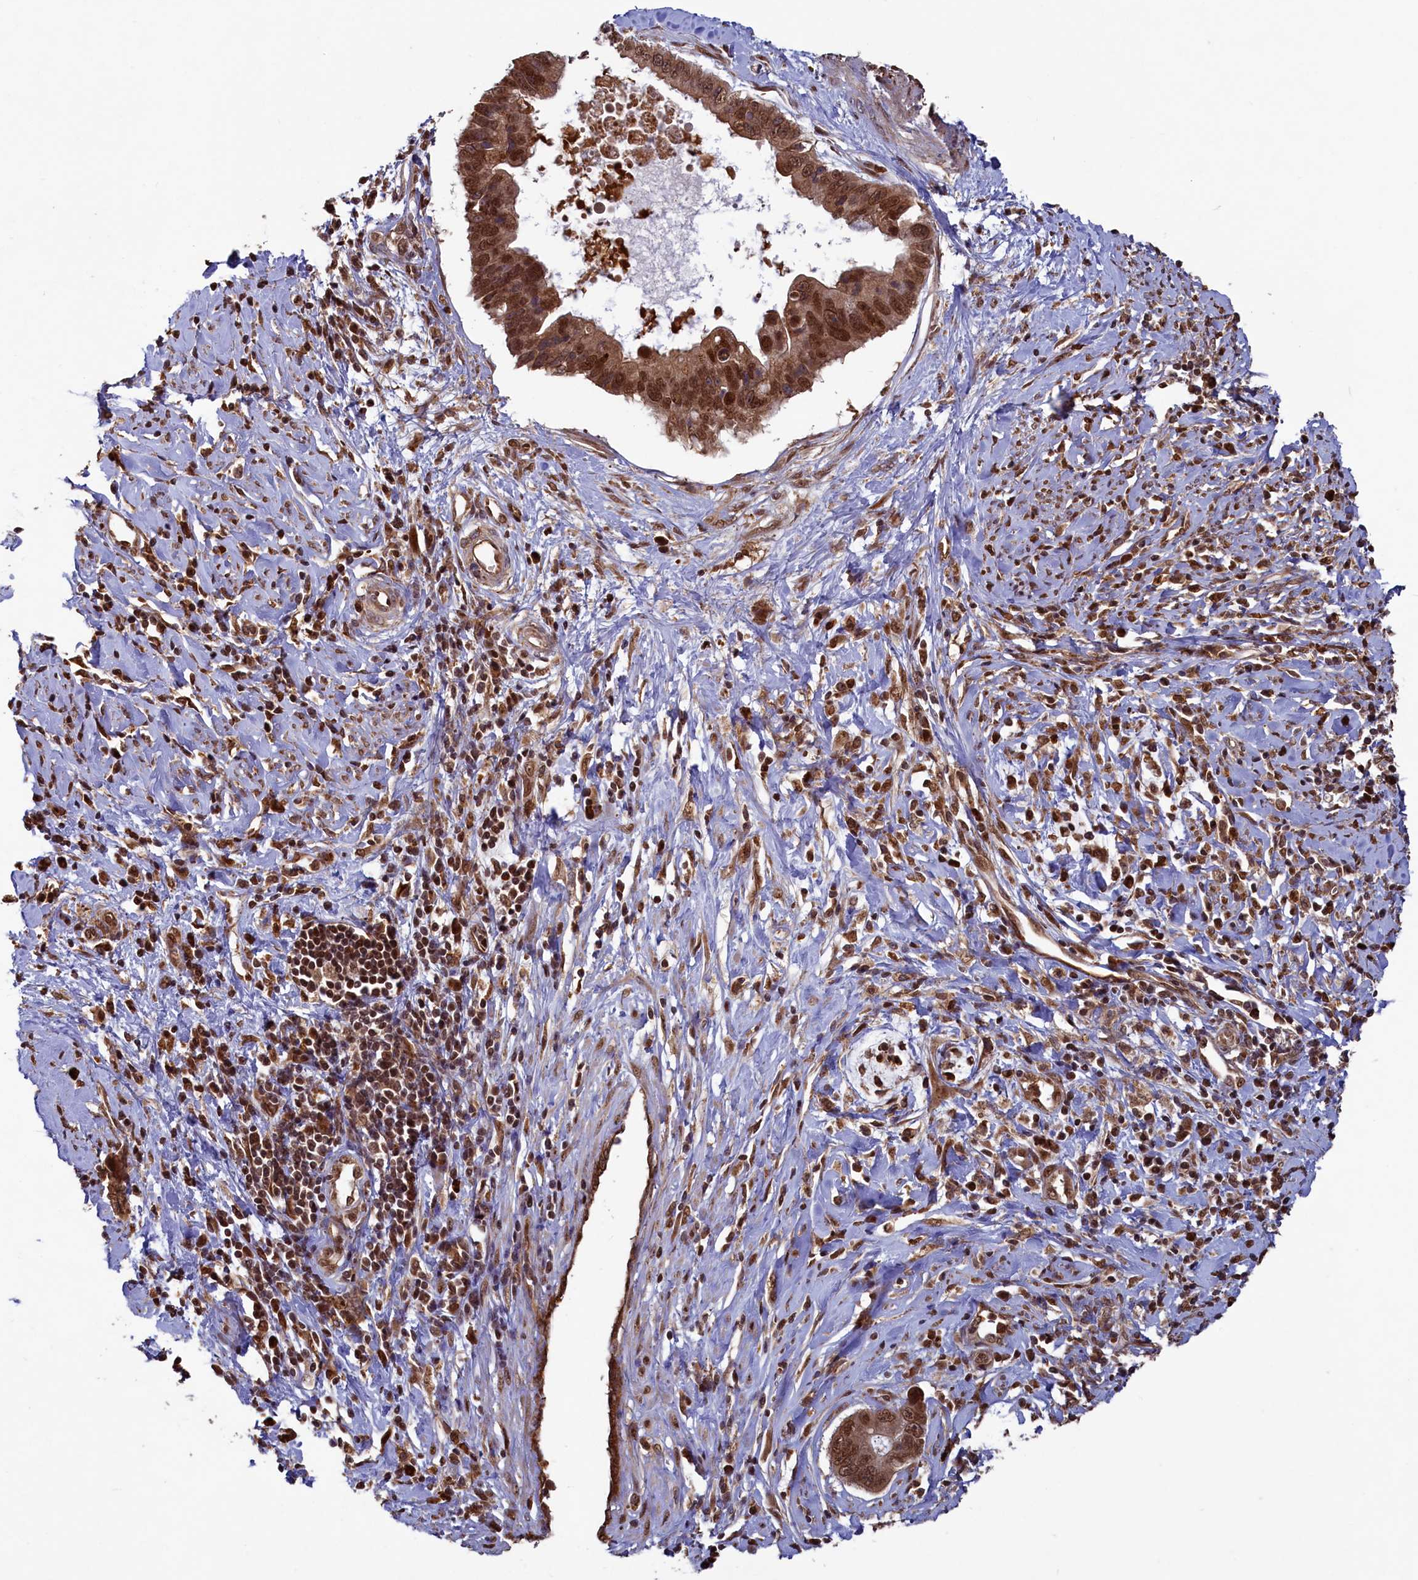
{"staining": {"intensity": "strong", "quantity": ">75%", "location": "cytoplasmic/membranous,nuclear"}, "tissue": "cervical cancer", "cell_type": "Tumor cells", "image_type": "cancer", "snomed": [{"axis": "morphology", "description": "Adenocarcinoma, NOS"}, {"axis": "topography", "description": "Cervix"}], "caption": "There is high levels of strong cytoplasmic/membranous and nuclear positivity in tumor cells of adenocarcinoma (cervical), as demonstrated by immunohistochemical staining (brown color).", "gene": "NAE1", "patient": {"sex": "female", "age": 44}}